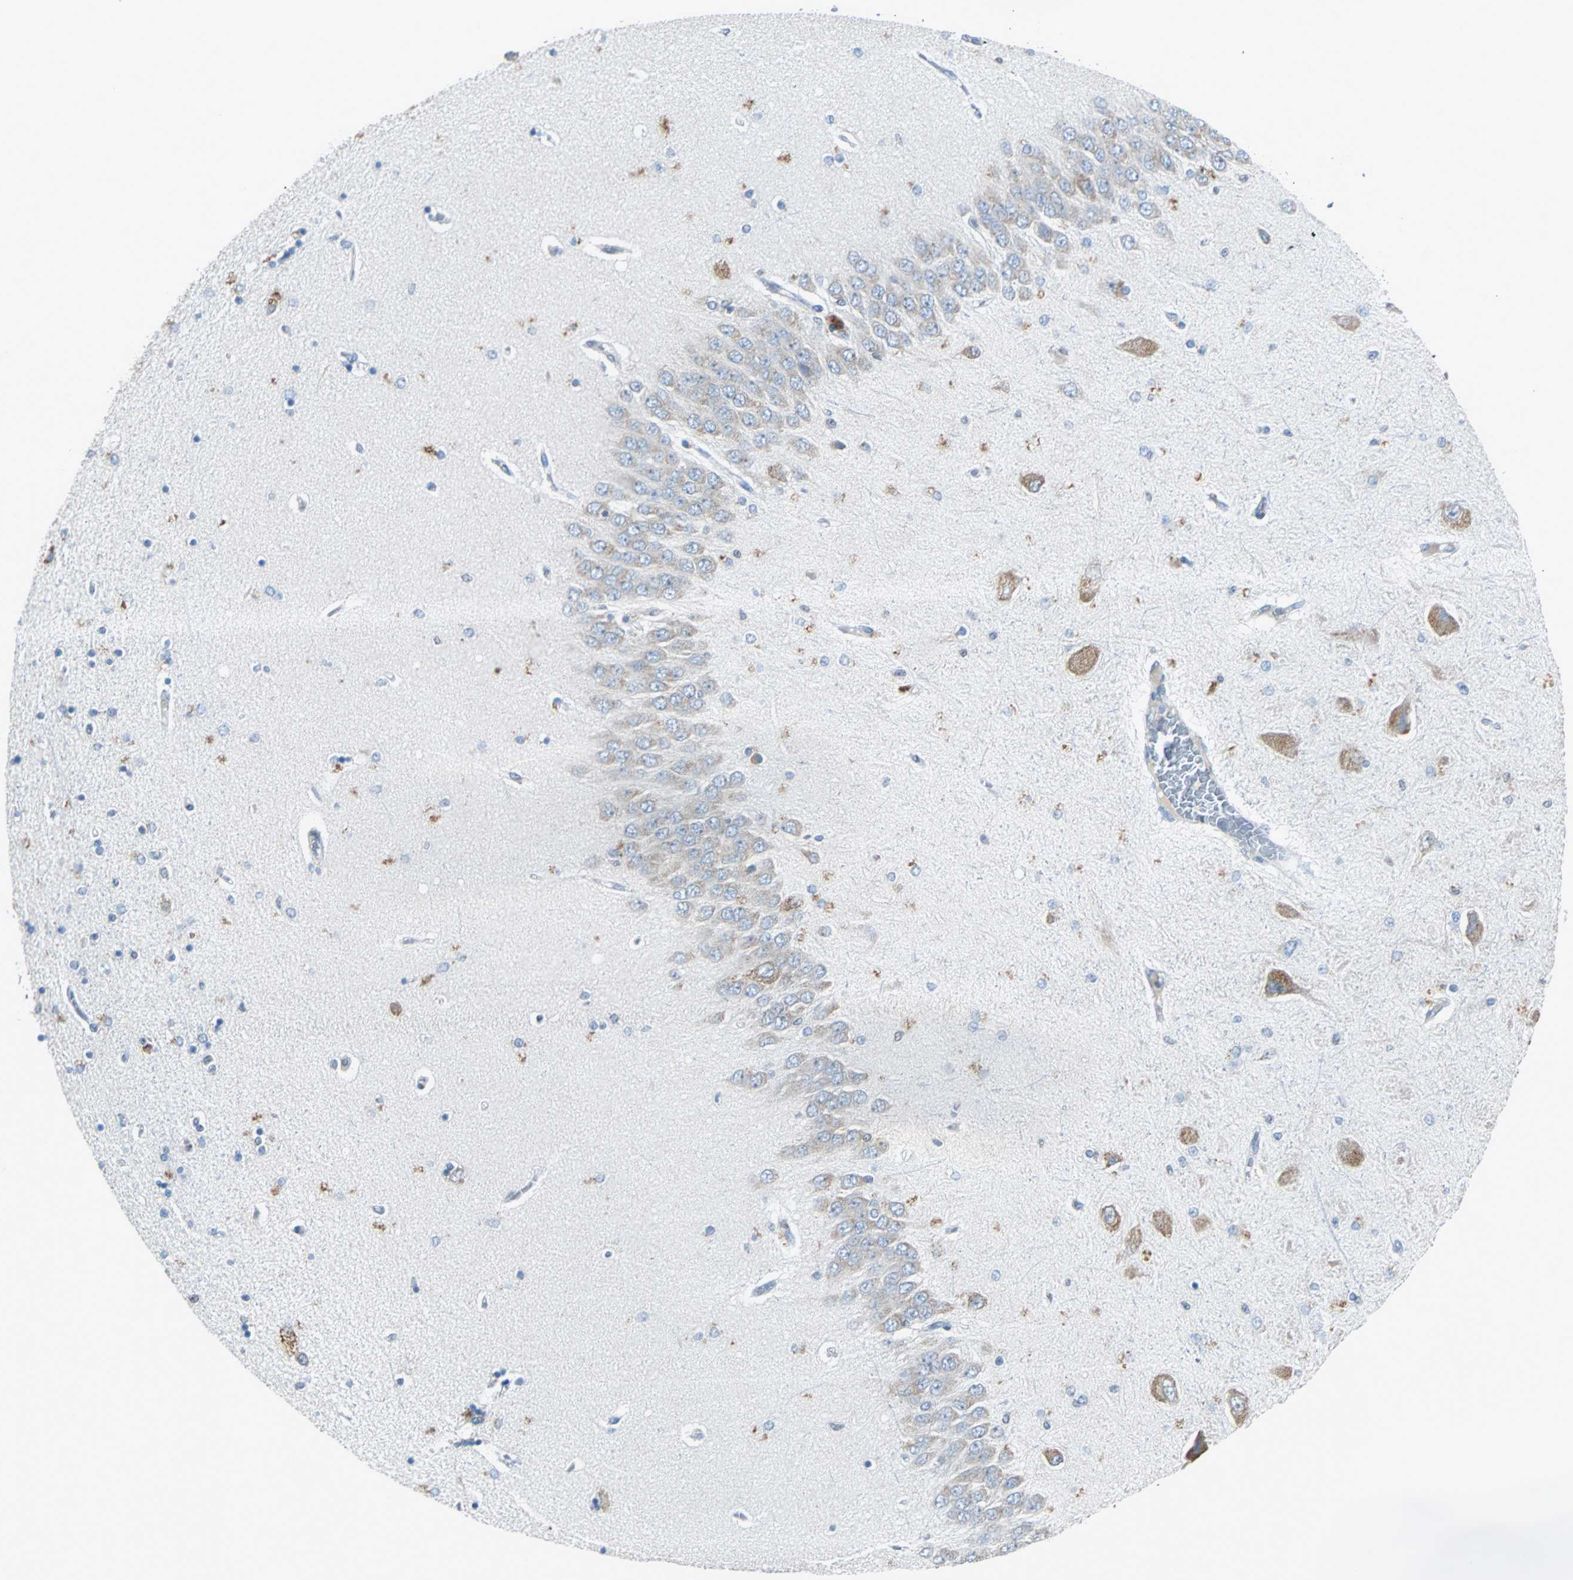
{"staining": {"intensity": "negative", "quantity": "none", "location": "none"}, "tissue": "hippocampus", "cell_type": "Glial cells", "image_type": "normal", "snomed": [{"axis": "morphology", "description": "Normal tissue, NOS"}, {"axis": "topography", "description": "Hippocampus"}], "caption": "Protein analysis of benign hippocampus shows no significant expression in glial cells.", "gene": "PDIA4", "patient": {"sex": "female", "age": 54}}